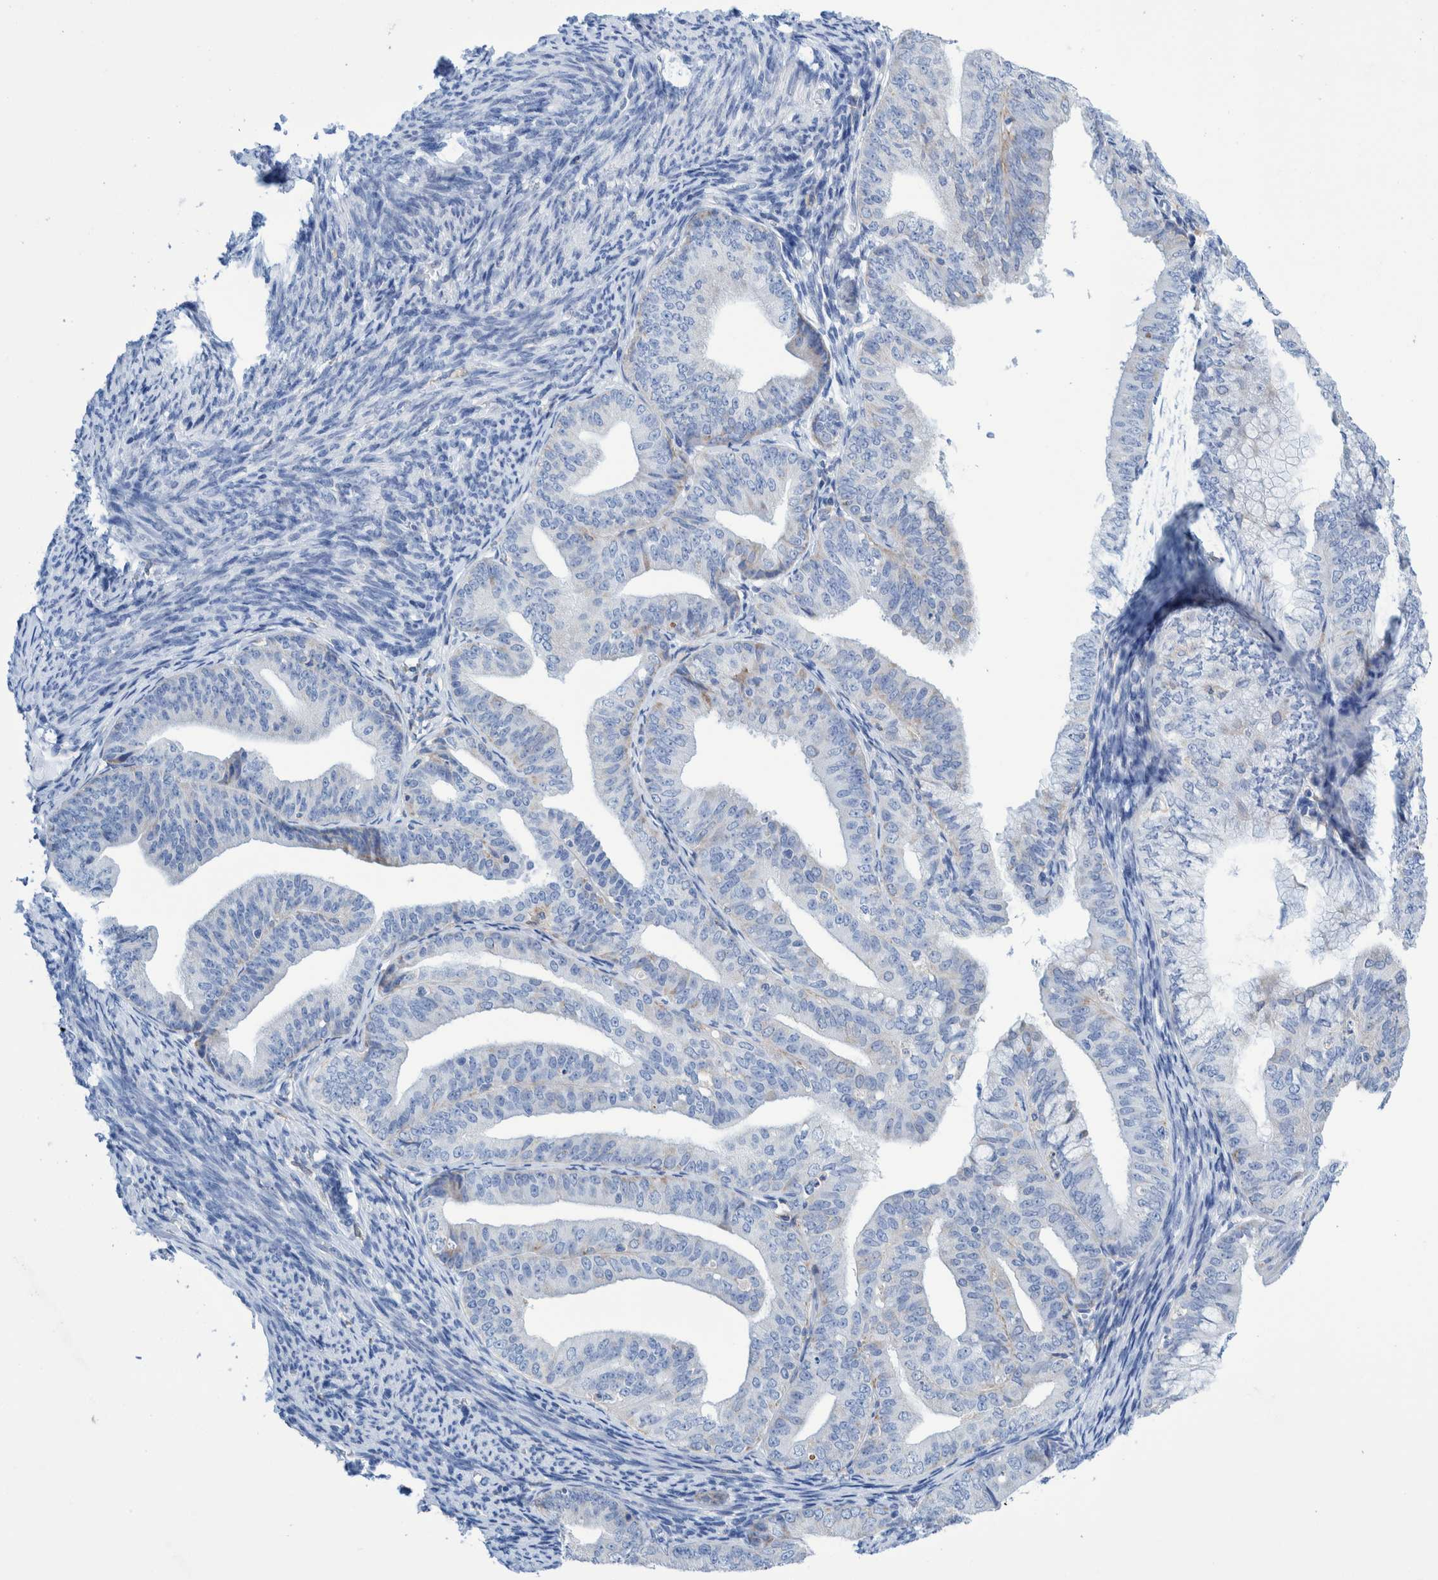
{"staining": {"intensity": "negative", "quantity": "none", "location": "none"}, "tissue": "endometrial cancer", "cell_type": "Tumor cells", "image_type": "cancer", "snomed": [{"axis": "morphology", "description": "Adenocarcinoma, NOS"}, {"axis": "topography", "description": "Endometrium"}], "caption": "Tumor cells show no significant staining in endometrial cancer.", "gene": "KRT14", "patient": {"sex": "female", "age": 63}}